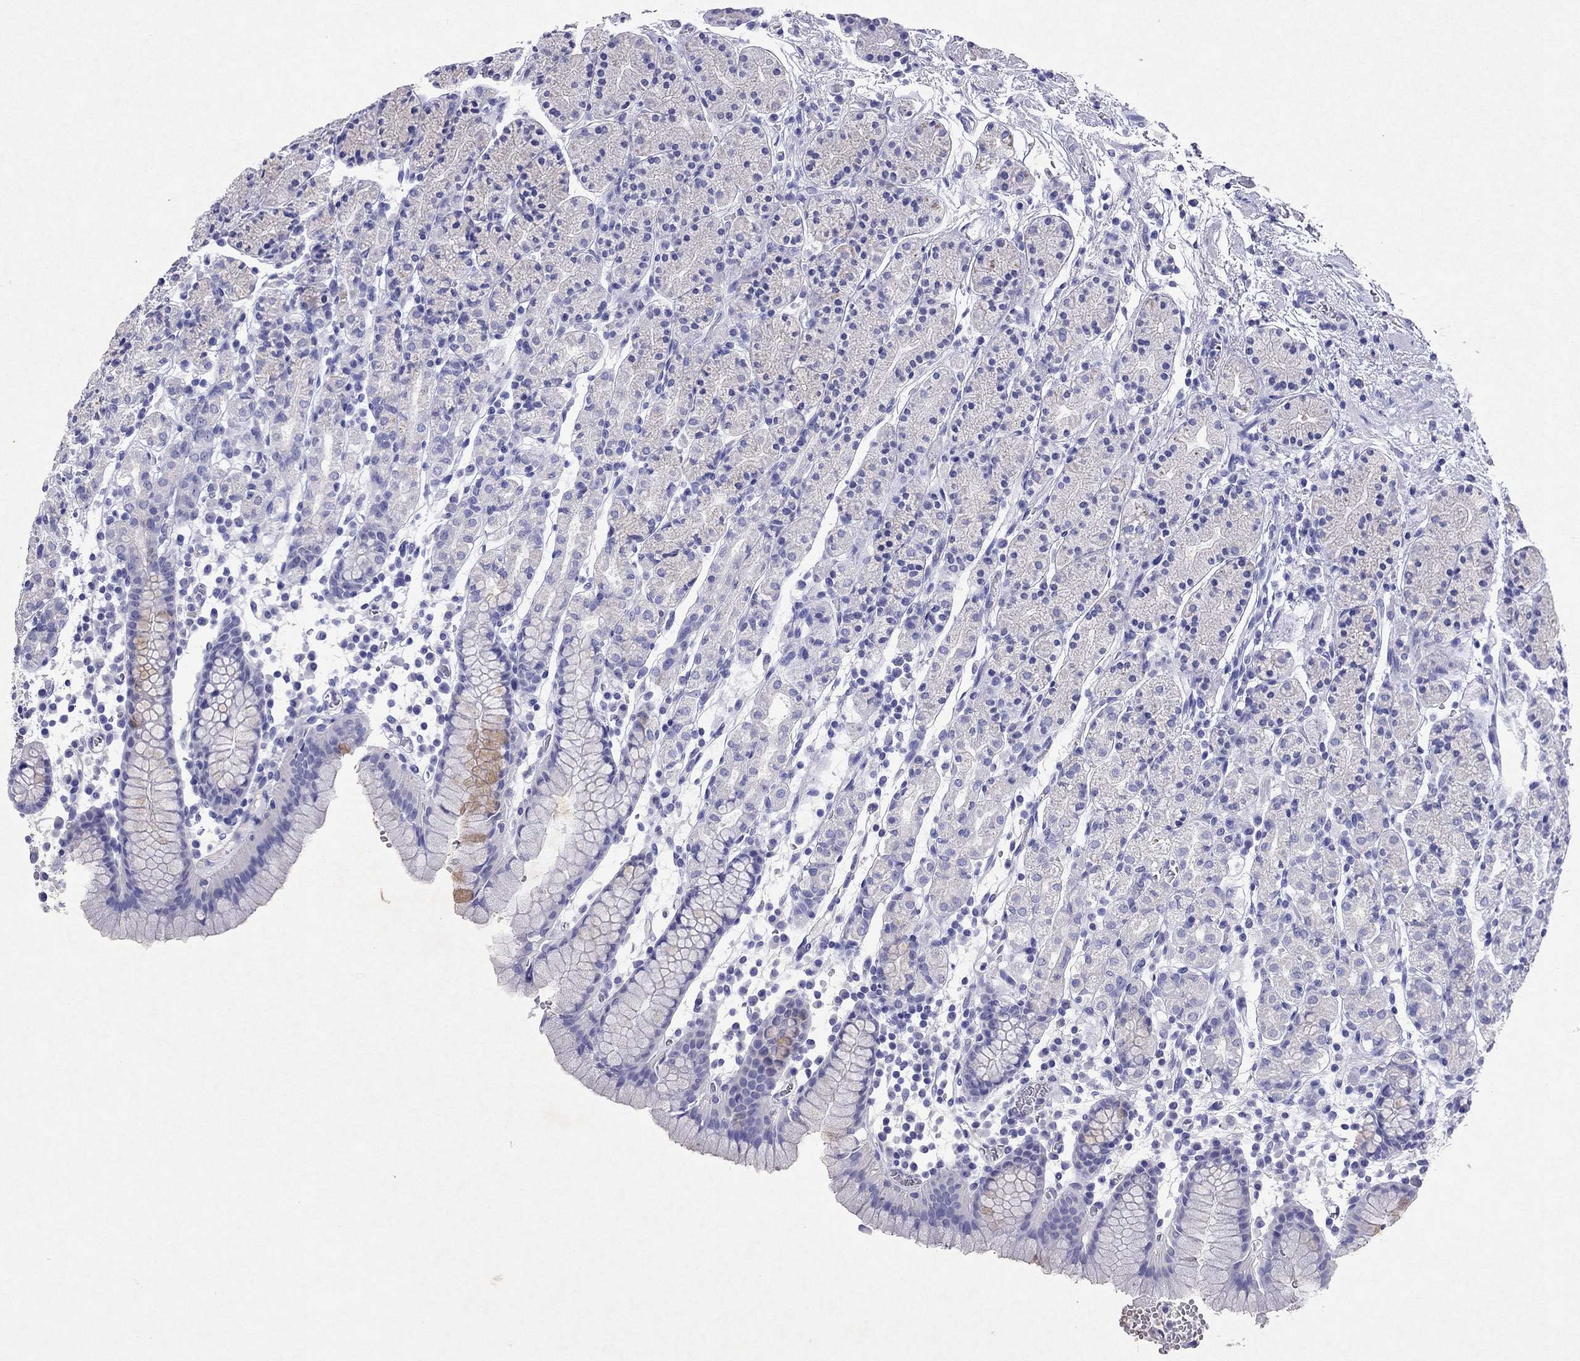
{"staining": {"intensity": "negative", "quantity": "none", "location": "none"}, "tissue": "stomach", "cell_type": "Glandular cells", "image_type": "normal", "snomed": [{"axis": "morphology", "description": "Normal tissue, NOS"}, {"axis": "topography", "description": "Stomach, upper"}, {"axis": "topography", "description": "Stomach"}], "caption": "DAB (3,3'-diaminobenzidine) immunohistochemical staining of normal human stomach reveals no significant staining in glandular cells. (DAB IHC with hematoxylin counter stain).", "gene": "ARMC12", "patient": {"sex": "male", "age": 62}}